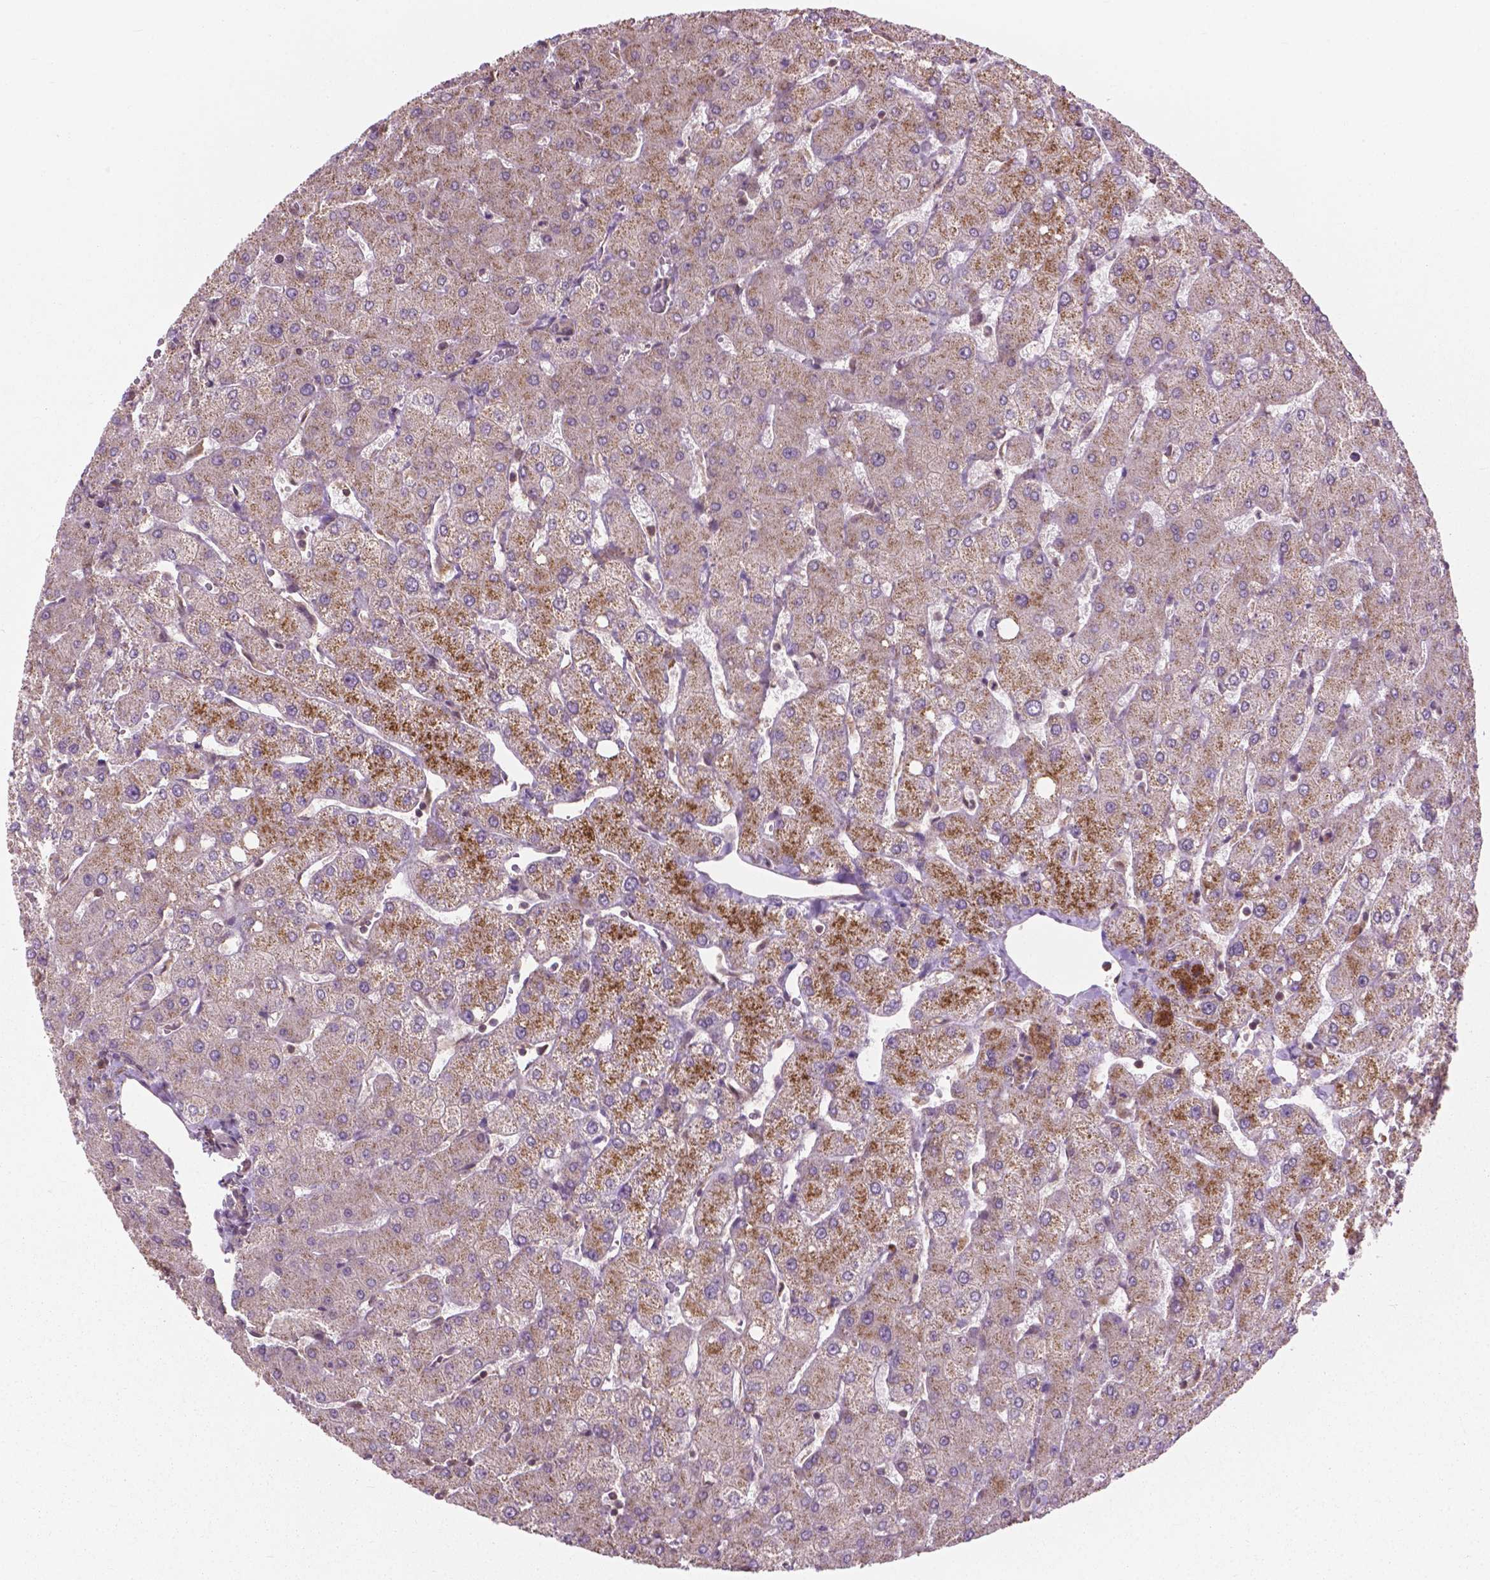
{"staining": {"intensity": "negative", "quantity": "none", "location": "none"}, "tissue": "liver", "cell_type": "Cholangiocytes", "image_type": "normal", "snomed": [{"axis": "morphology", "description": "Normal tissue, NOS"}, {"axis": "topography", "description": "Liver"}], "caption": "Cholangiocytes are negative for protein expression in unremarkable human liver.", "gene": "PPP1CB", "patient": {"sex": "female", "age": 54}}